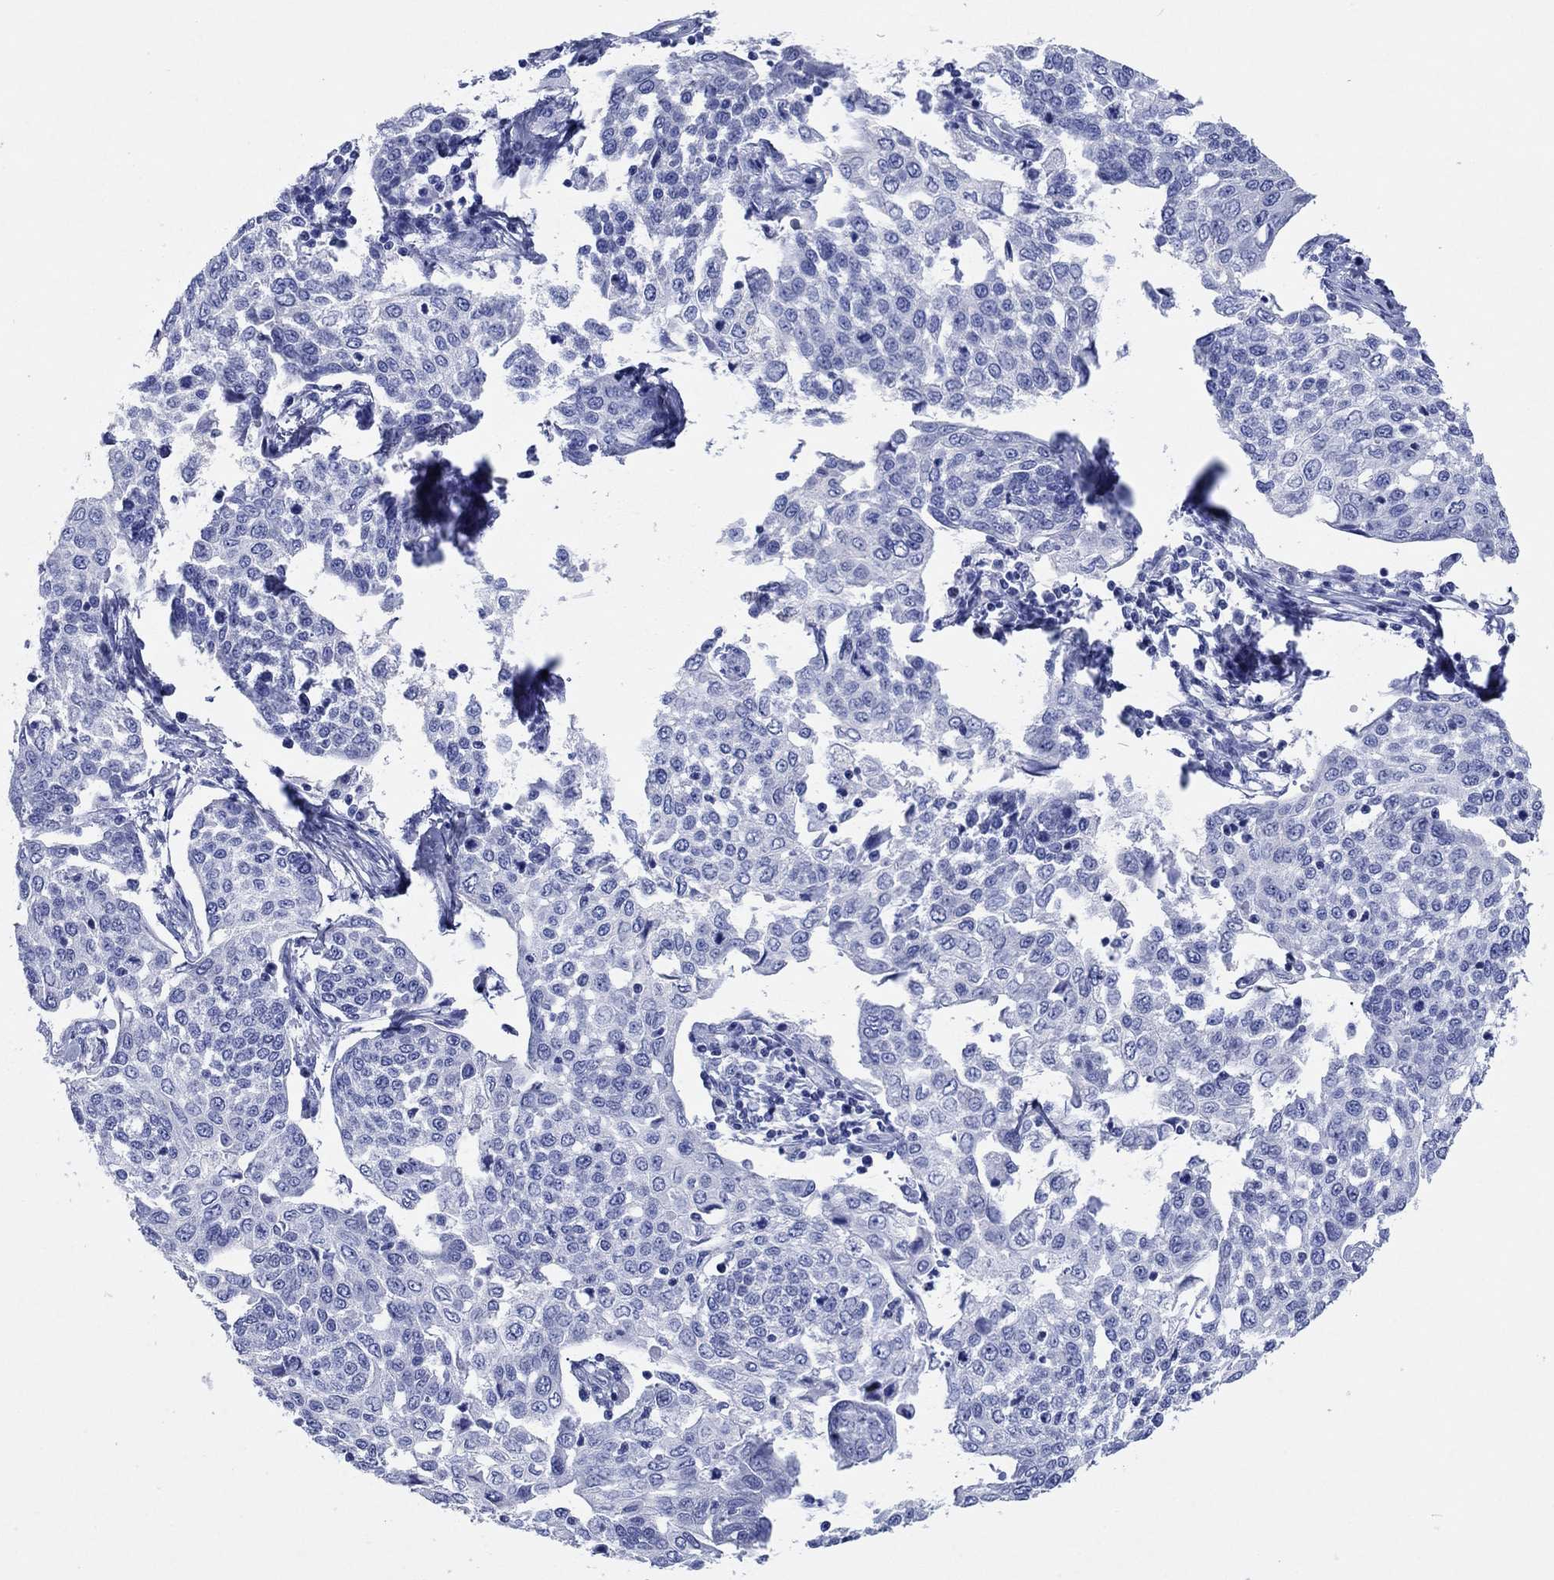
{"staining": {"intensity": "negative", "quantity": "none", "location": "none"}, "tissue": "cervical cancer", "cell_type": "Tumor cells", "image_type": "cancer", "snomed": [{"axis": "morphology", "description": "Squamous cell carcinoma, NOS"}, {"axis": "topography", "description": "Cervix"}], "caption": "Cervical cancer (squamous cell carcinoma) was stained to show a protein in brown. There is no significant expression in tumor cells. (DAB (3,3'-diaminobenzidine) IHC with hematoxylin counter stain).", "gene": "HCRT", "patient": {"sex": "female", "age": 34}}